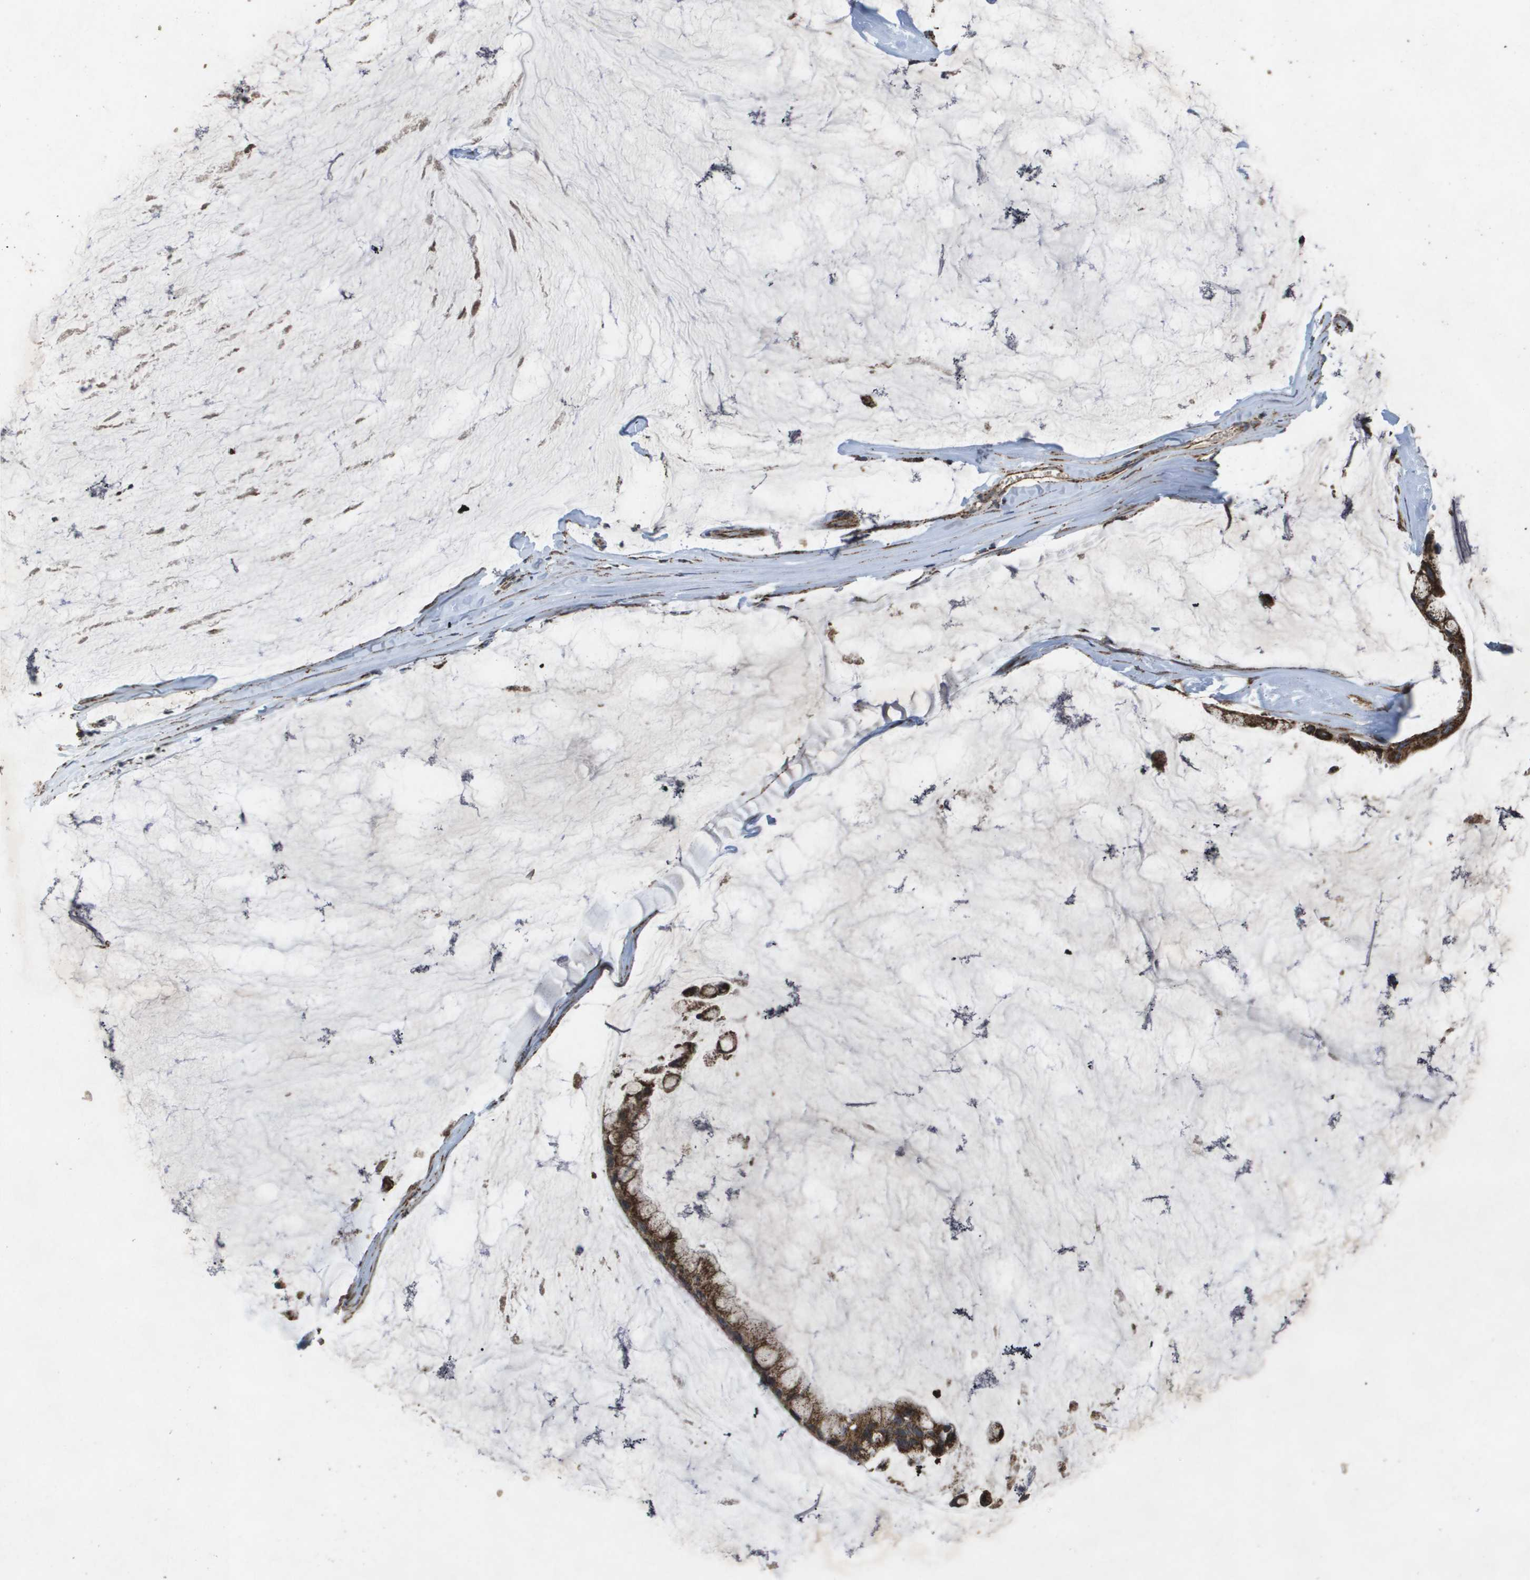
{"staining": {"intensity": "strong", "quantity": ">75%", "location": "cytoplasmic/membranous"}, "tissue": "ovarian cancer", "cell_type": "Tumor cells", "image_type": "cancer", "snomed": [{"axis": "morphology", "description": "Cystadenocarcinoma, mucinous, NOS"}, {"axis": "topography", "description": "Ovary"}], "caption": "Immunohistochemistry staining of ovarian cancer (mucinous cystadenocarcinoma), which shows high levels of strong cytoplasmic/membranous staining in approximately >75% of tumor cells indicating strong cytoplasmic/membranous protein positivity. The staining was performed using DAB (brown) for protein detection and nuclei were counterstained in hematoxylin (blue).", "gene": "HSPE1", "patient": {"sex": "female", "age": 39}}